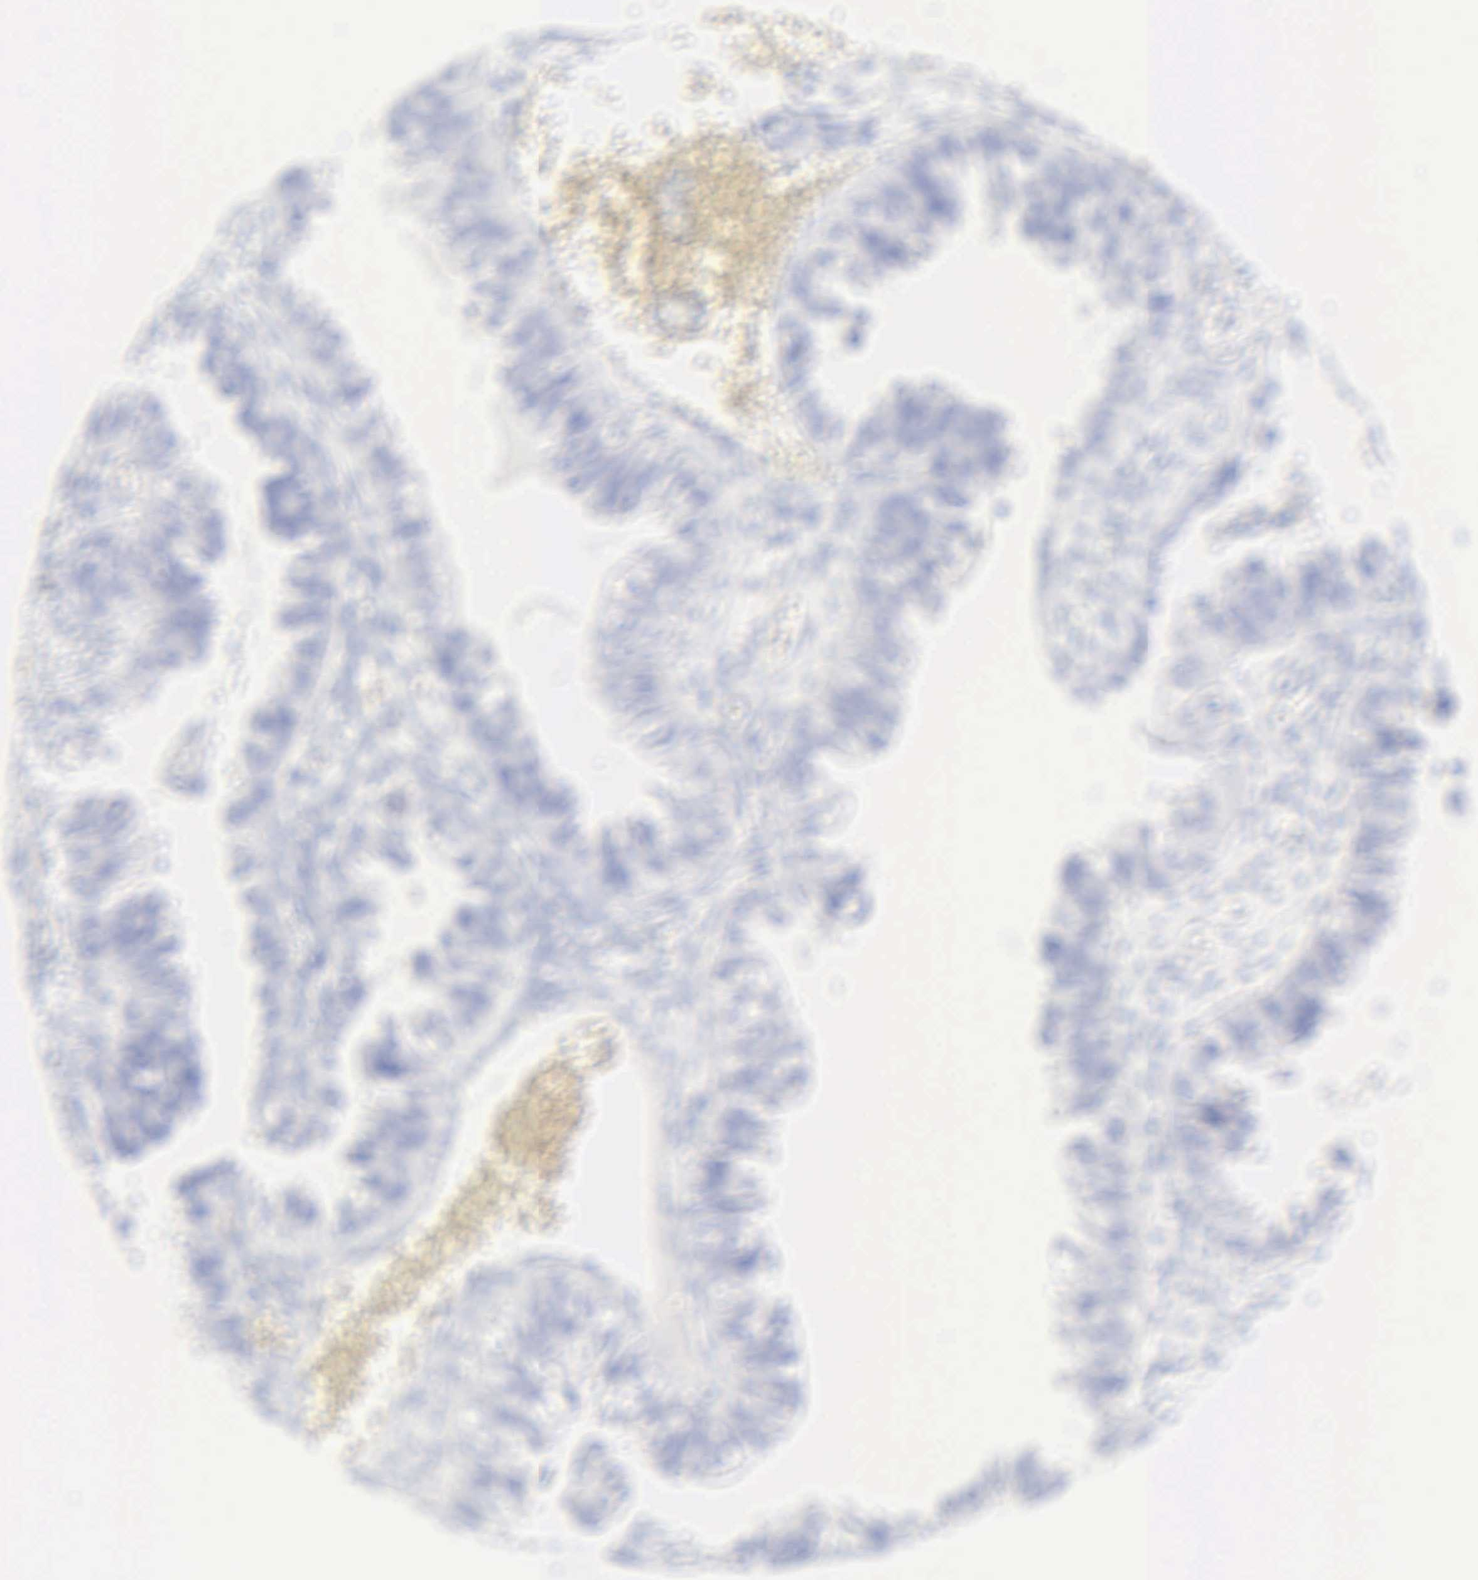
{"staining": {"intensity": "negative", "quantity": "none", "location": "none"}, "tissue": "ovarian cancer", "cell_type": "Tumor cells", "image_type": "cancer", "snomed": [{"axis": "morphology", "description": "Carcinoma, endometroid"}, {"axis": "topography", "description": "Ovary"}], "caption": "Tumor cells are negative for protein expression in human endometroid carcinoma (ovarian).", "gene": "DES", "patient": {"sex": "female", "age": 85}}